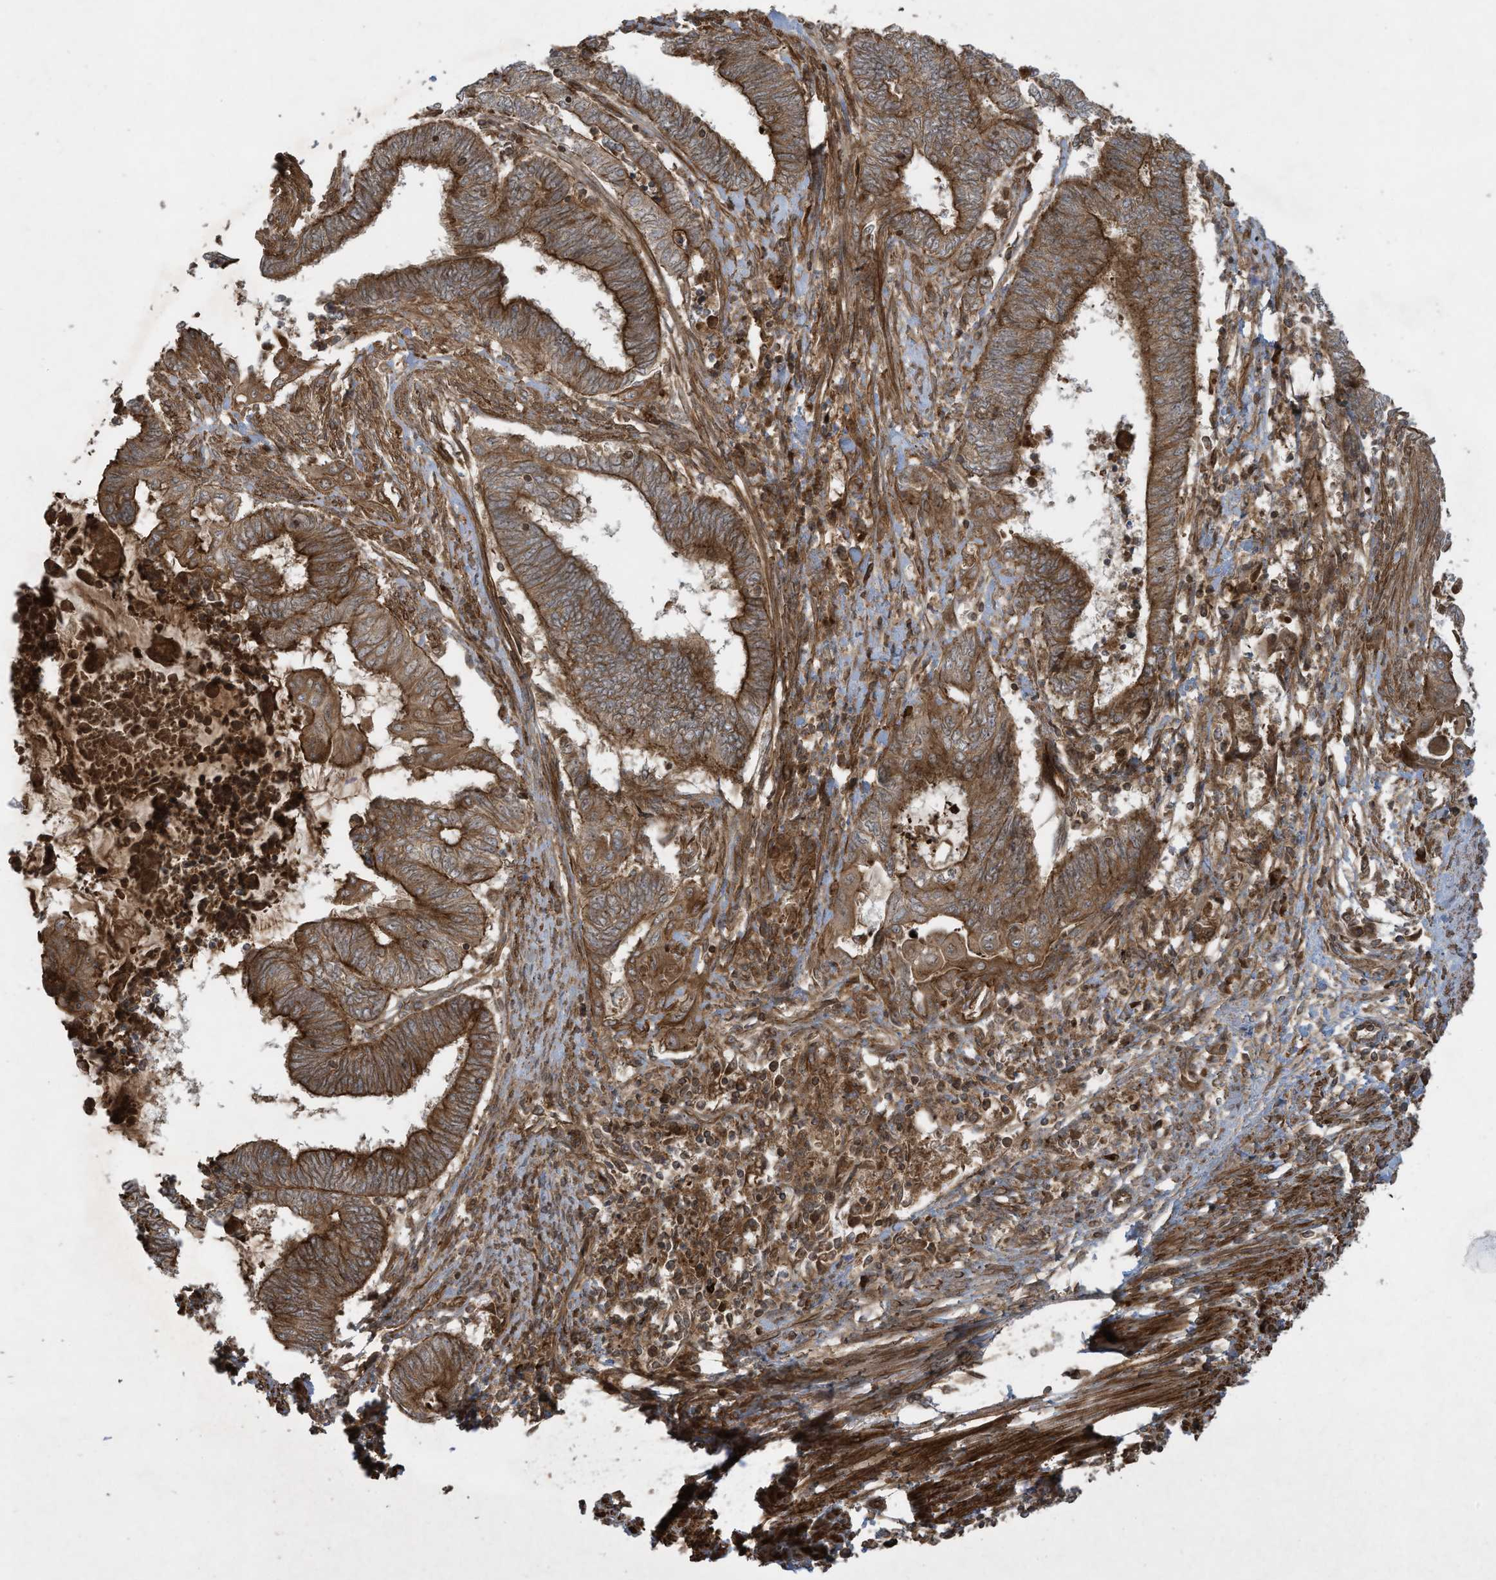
{"staining": {"intensity": "strong", "quantity": ">75%", "location": "cytoplasmic/membranous"}, "tissue": "endometrial cancer", "cell_type": "Tumor cells", "image_type": "cancer", "snomed": [{"axis": "morphology", "description": "Adenocarcinoma, NOS"}, {"axis": "topography", "description": "Uterus"}, {"axis": "topography", "description": "Endometrium"}], "caption": "An immunohistochemistry histopathology image of tumor tissue is shown. Protein staining in brown highlights strong cytoplasmic/membranous positivity in endometrial cancer (adenocarcinoma) within tumor cells.", "gene": "DDIT4", "patient": {"sex": "female", "age": 70}}